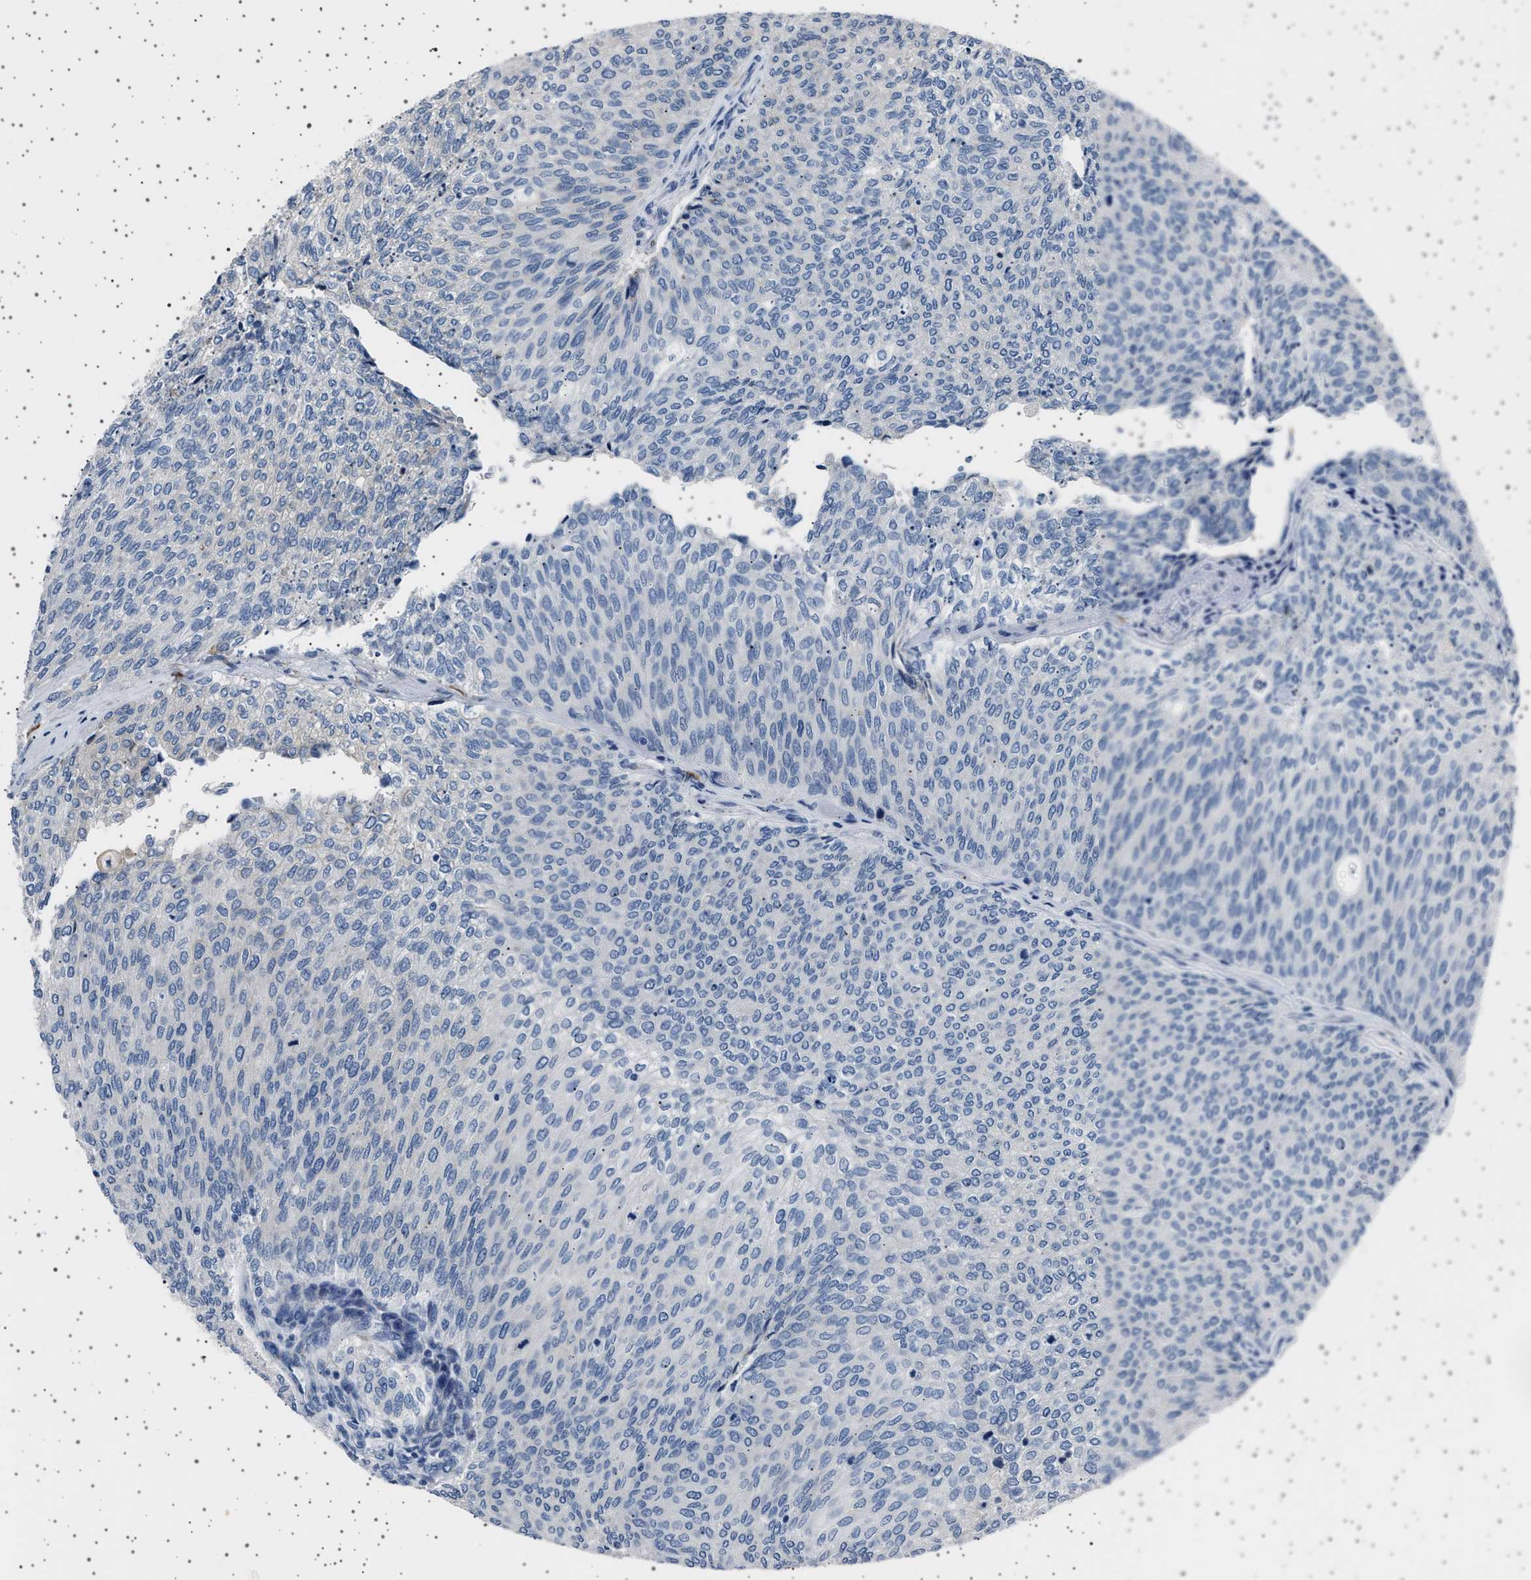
{"staining": {"intensity": "negative", "quantity": "none", "location": "none"}, "tissue": "urothelial cancer", "cell_type": "Tumor cells", "image_type": "cancer", "snomed": [{"axis": "morphology", "description": "Urothelial carcinoma, Low grade"}, {"axis": "topography", "description": "Urinary bladder"}], "caption": "IHC photomicrograph of urothelial carcinoma (low-grade) stained for a protein (brown), which shows no expression in tumor cells.", "gene": "FTCD", "patient": {"sex": "female", "age": 79}}